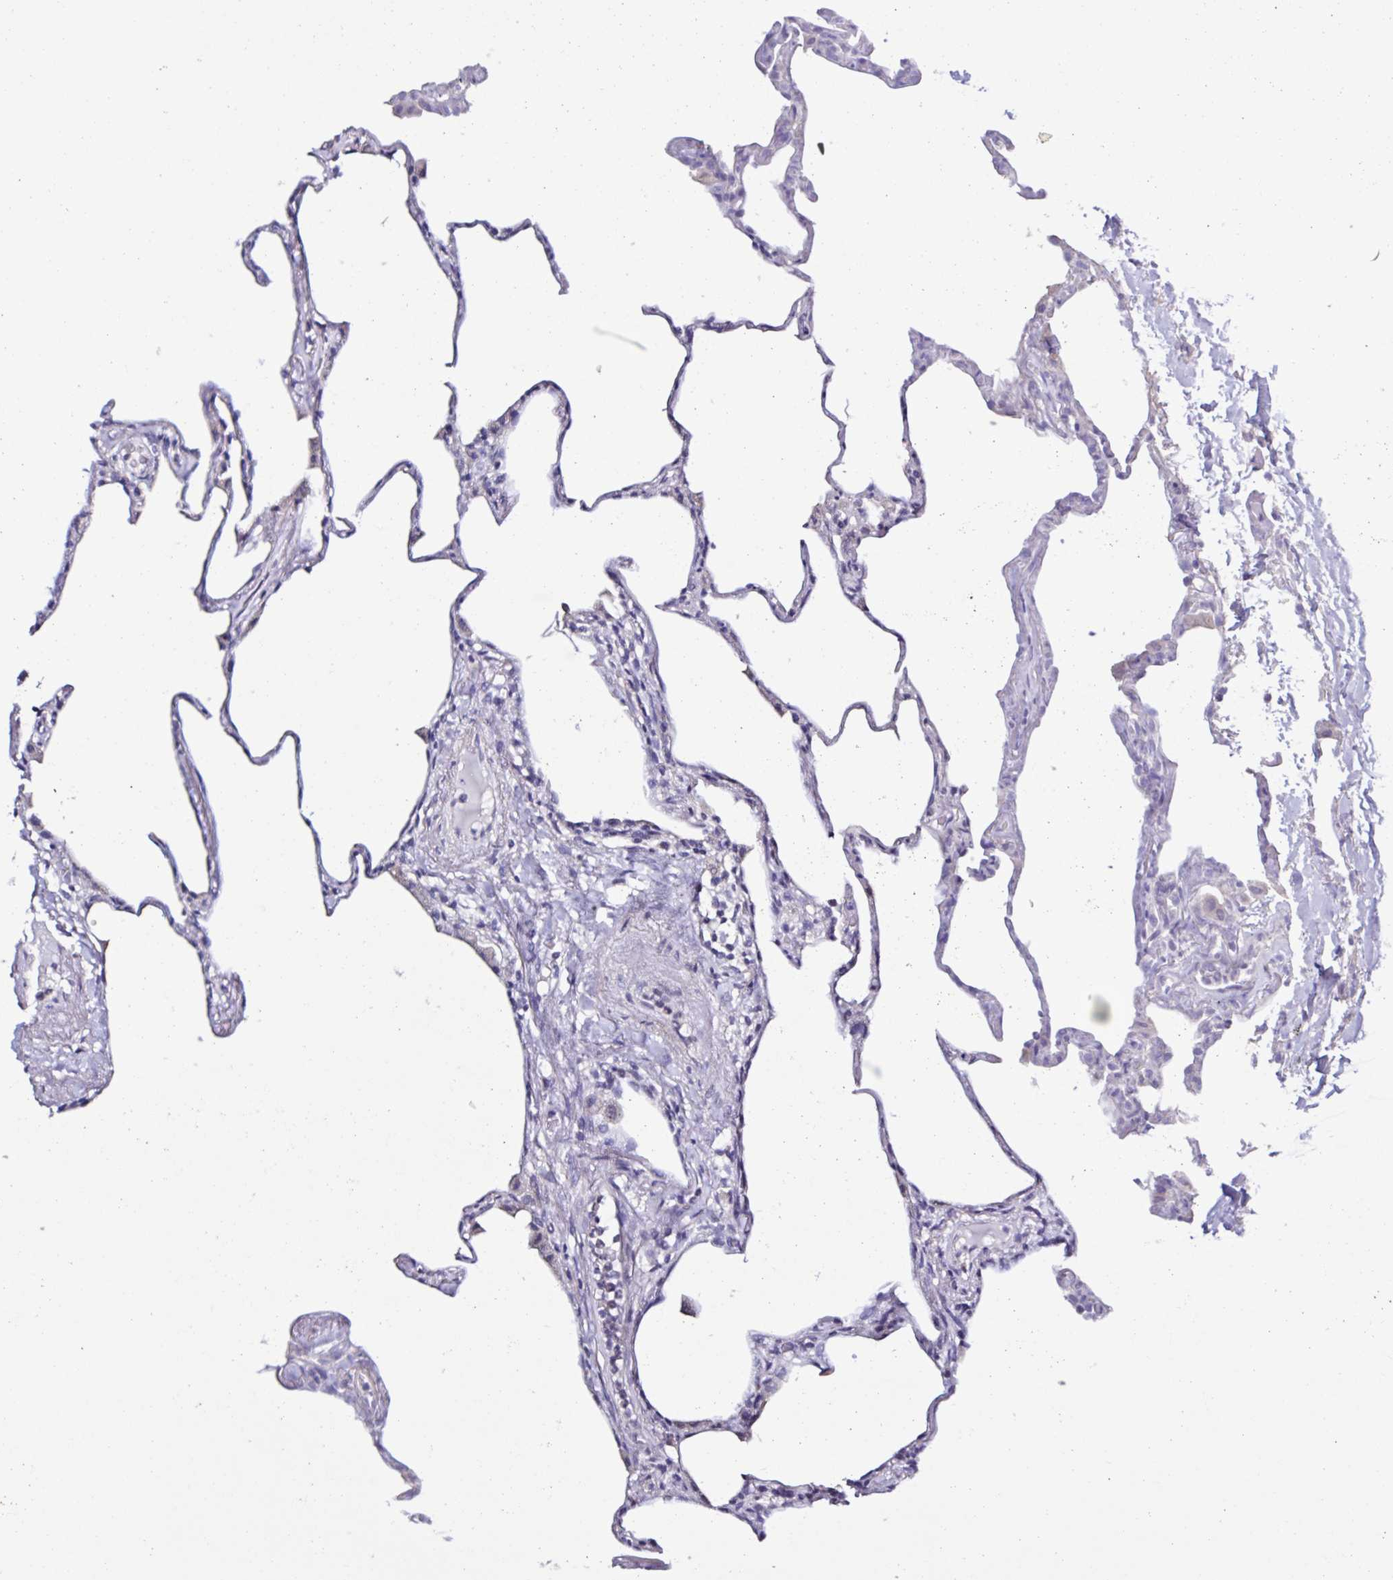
{"staining": {"intensity": "negative", "quantity": "none", "location": "none"}, "tissue": "lung", "cell_type": "Alveolar cells", "image_type": "normal", "snomed": [{"axis": "morphology", "description": "Normal tissue, NOS"}, {"axis": "topography", "description": "Lung"}], "caption": "Alveolar cells show no significant expression in benign lung. The staining is performed using DAB brown chromogen with nuclei counter-stained in using hematoxylin.", "gene": "PLA2G4E", "patient": {"sex": "male", "age": 65}}